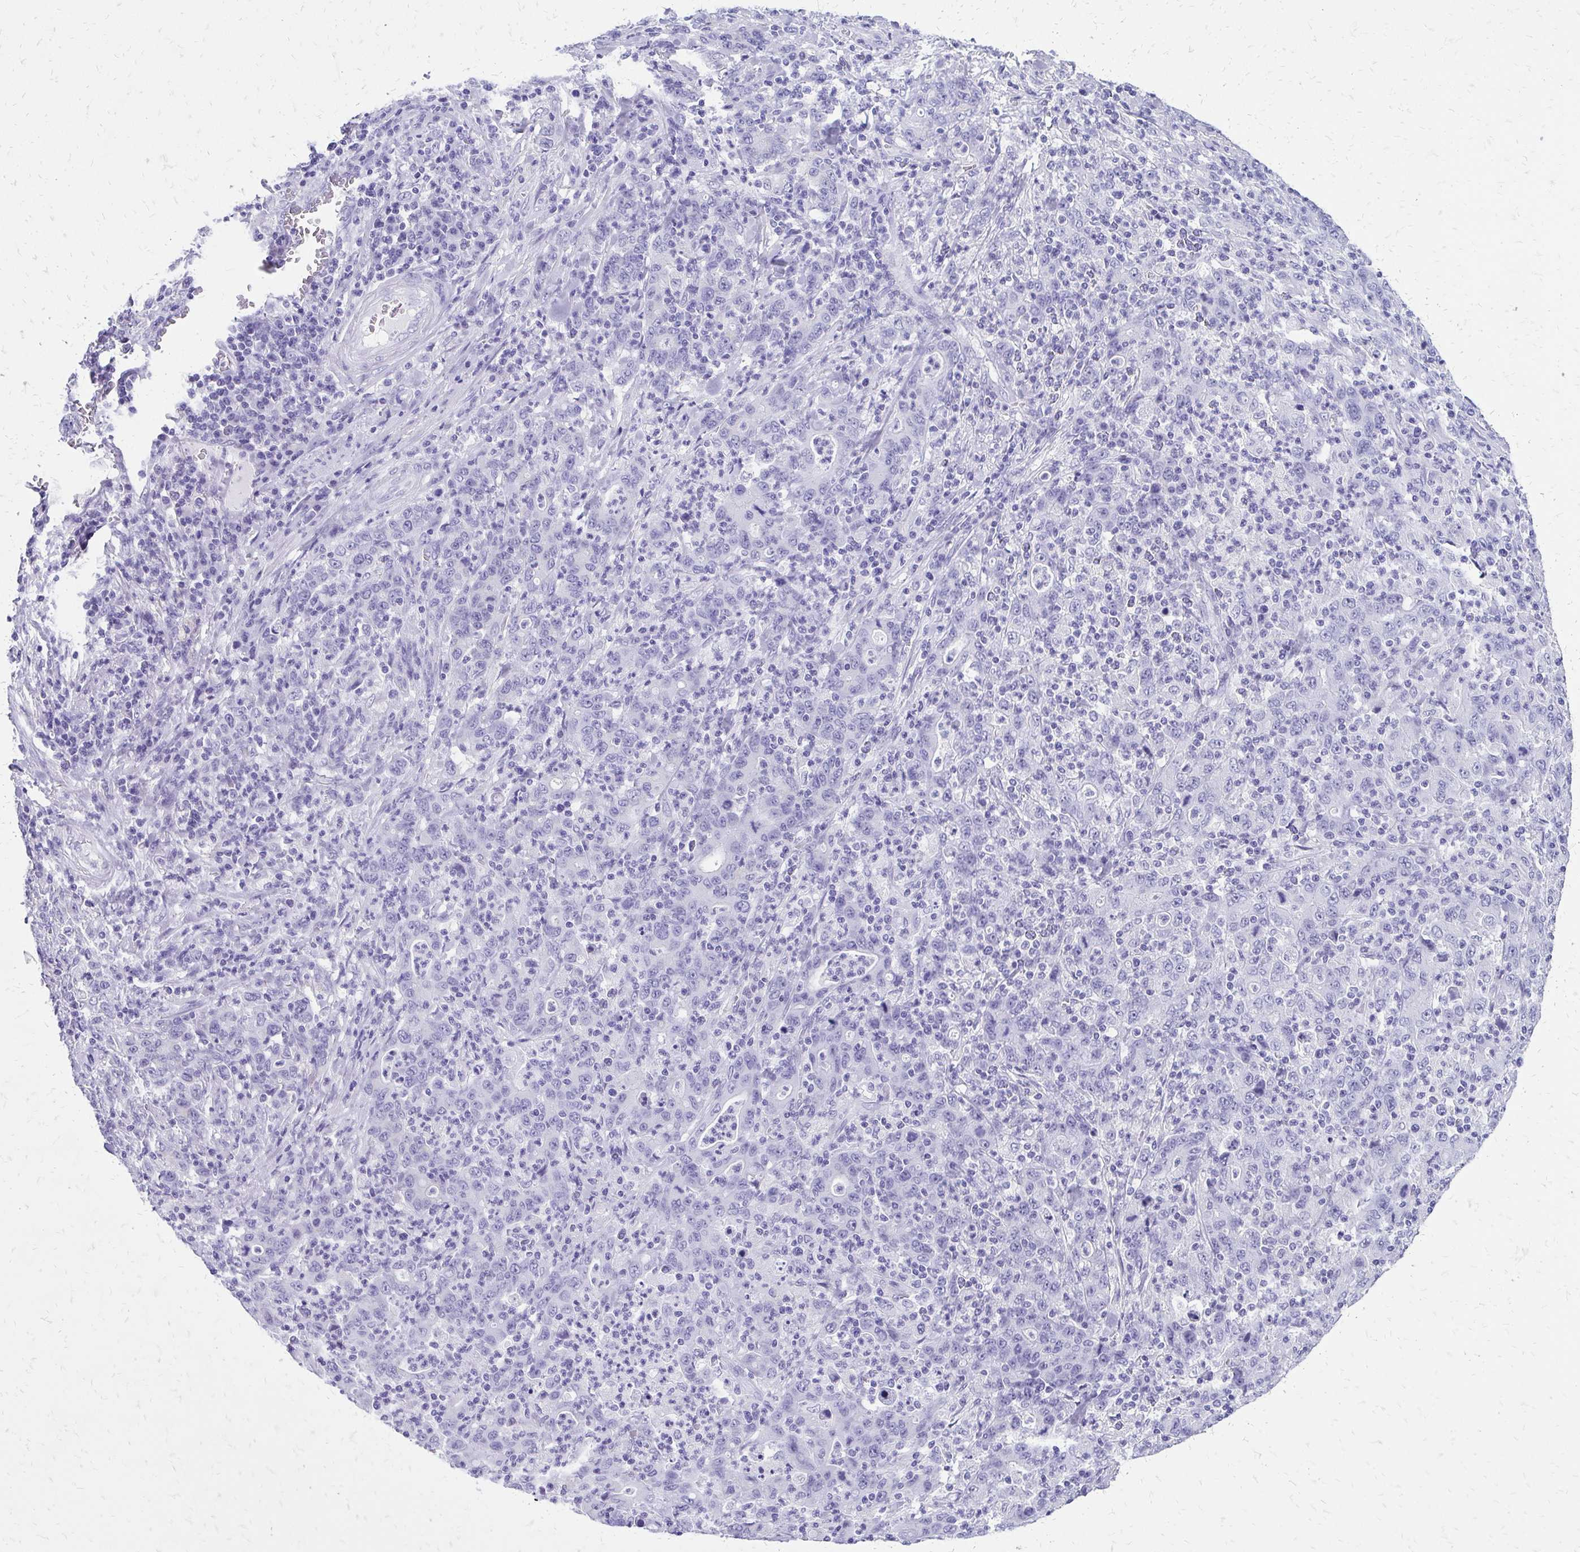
{"staining": {"intensity": "negative", "quantity": "none", "location": "none"}, "tissue": "stomach cancer", "cell_type": "Tumor cells", "image_type": "cancer", "snomed": [{"axis": "morphology", "description": "Adenocarcinoma, NOS"}, {"axis": "topography", "description": "Stomach, upper"}], "caption": "Protein analysis of stomach cancer demonstrates no significant positivity in tumor cells. (IHC, brightfield microscopy, high magnification).", "gene": "SLC32A1", "patient": {"sex": "male", "age": 69}}